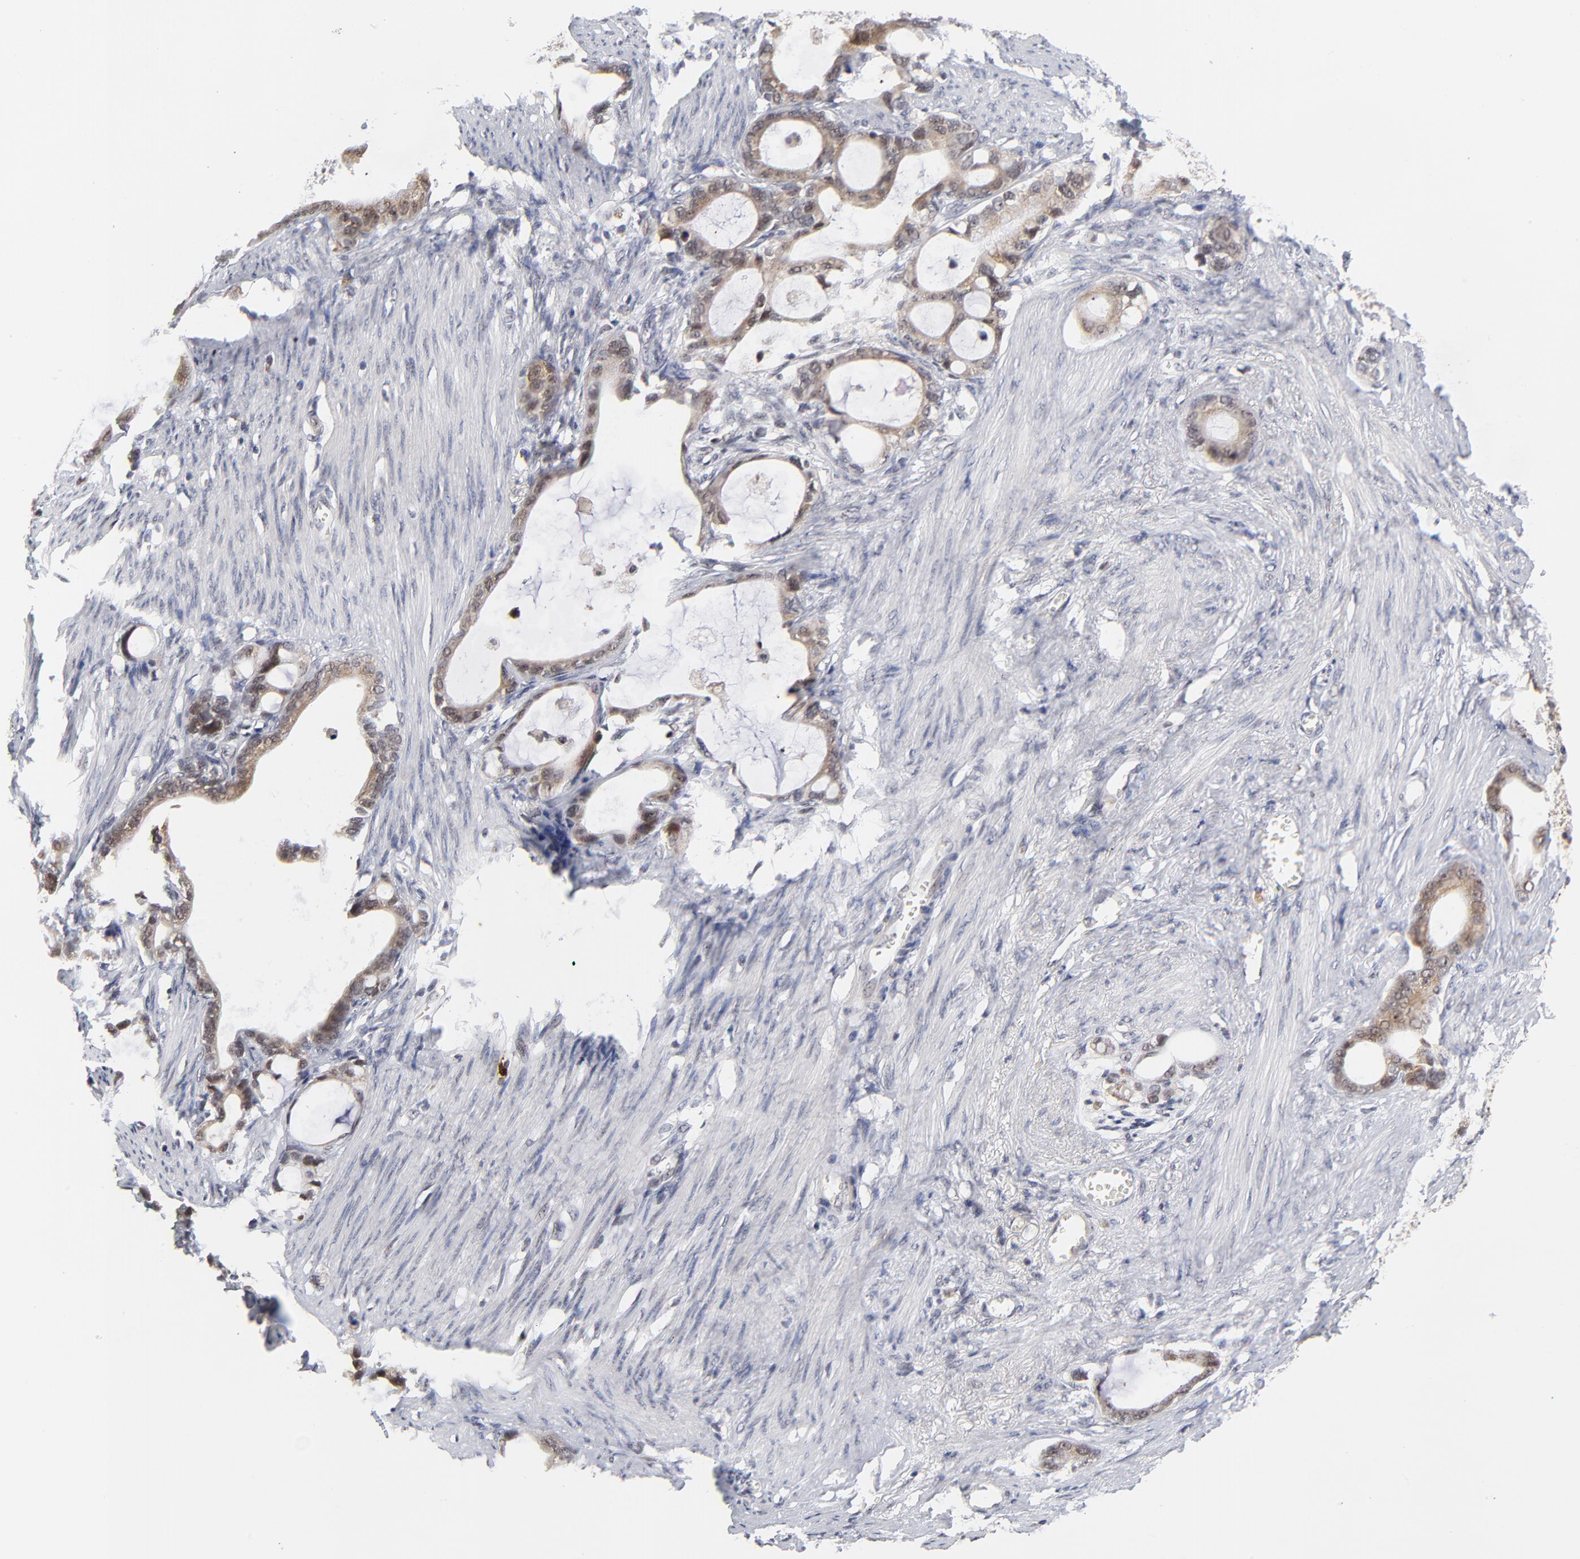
{"staining": {"intensity": "weak", "quantity": ">75%", "location": "cytoplasmic/membranous"}, "tissue": "stomach cancer", "cell_type": "Tumor cells", "image_type": "cancer", "snomed": [{"axis": "morphology", "description": "Adenocarcinoma, NOS"}, {"axis": "topography", "description": "Stomach"}], "caption": "A low amount of weak cytoplasmic/membranous staining is appreciated in about >75% of tumor cells in stomach cancer (adenocarcinoma) tissue.", "gene": "ZNF419", "patient": {"sex": "female", "age": 75}}